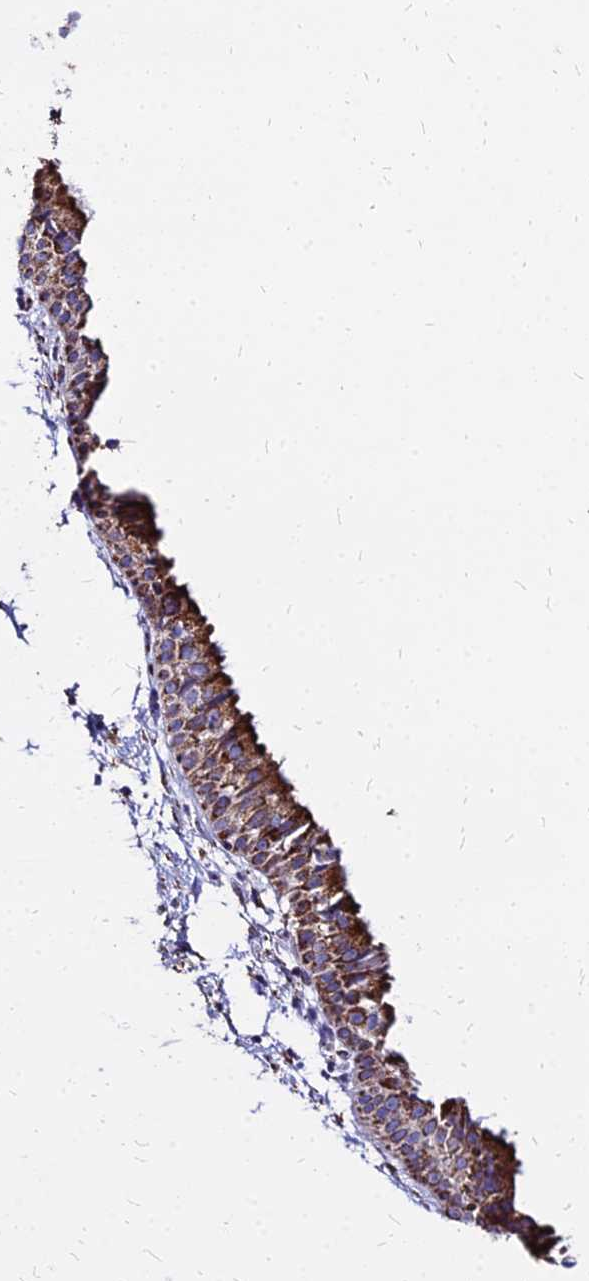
{"staining": {"intensity": "strong", "quantity": ">75%", "location": "cytoplasmic/membranous"}, "tissue": "nasopharynx", "cell_type": "Respiratory epithelial cells", "image_type": "normal", "snomed": [{"axis": "morphology", "description": "Normal tissue, NOS"}, {"axis": "topography", "description": "Nasopharynx"}], "caption": "Immunohistochemical staining of normal nasopharynx demonstrates high levels of strong cytoplasmic/membranous staining in approximately >75% of respiratory epithelial cells.", "gene": "DLD", "patient": {"sex": "male", "age": 22}}